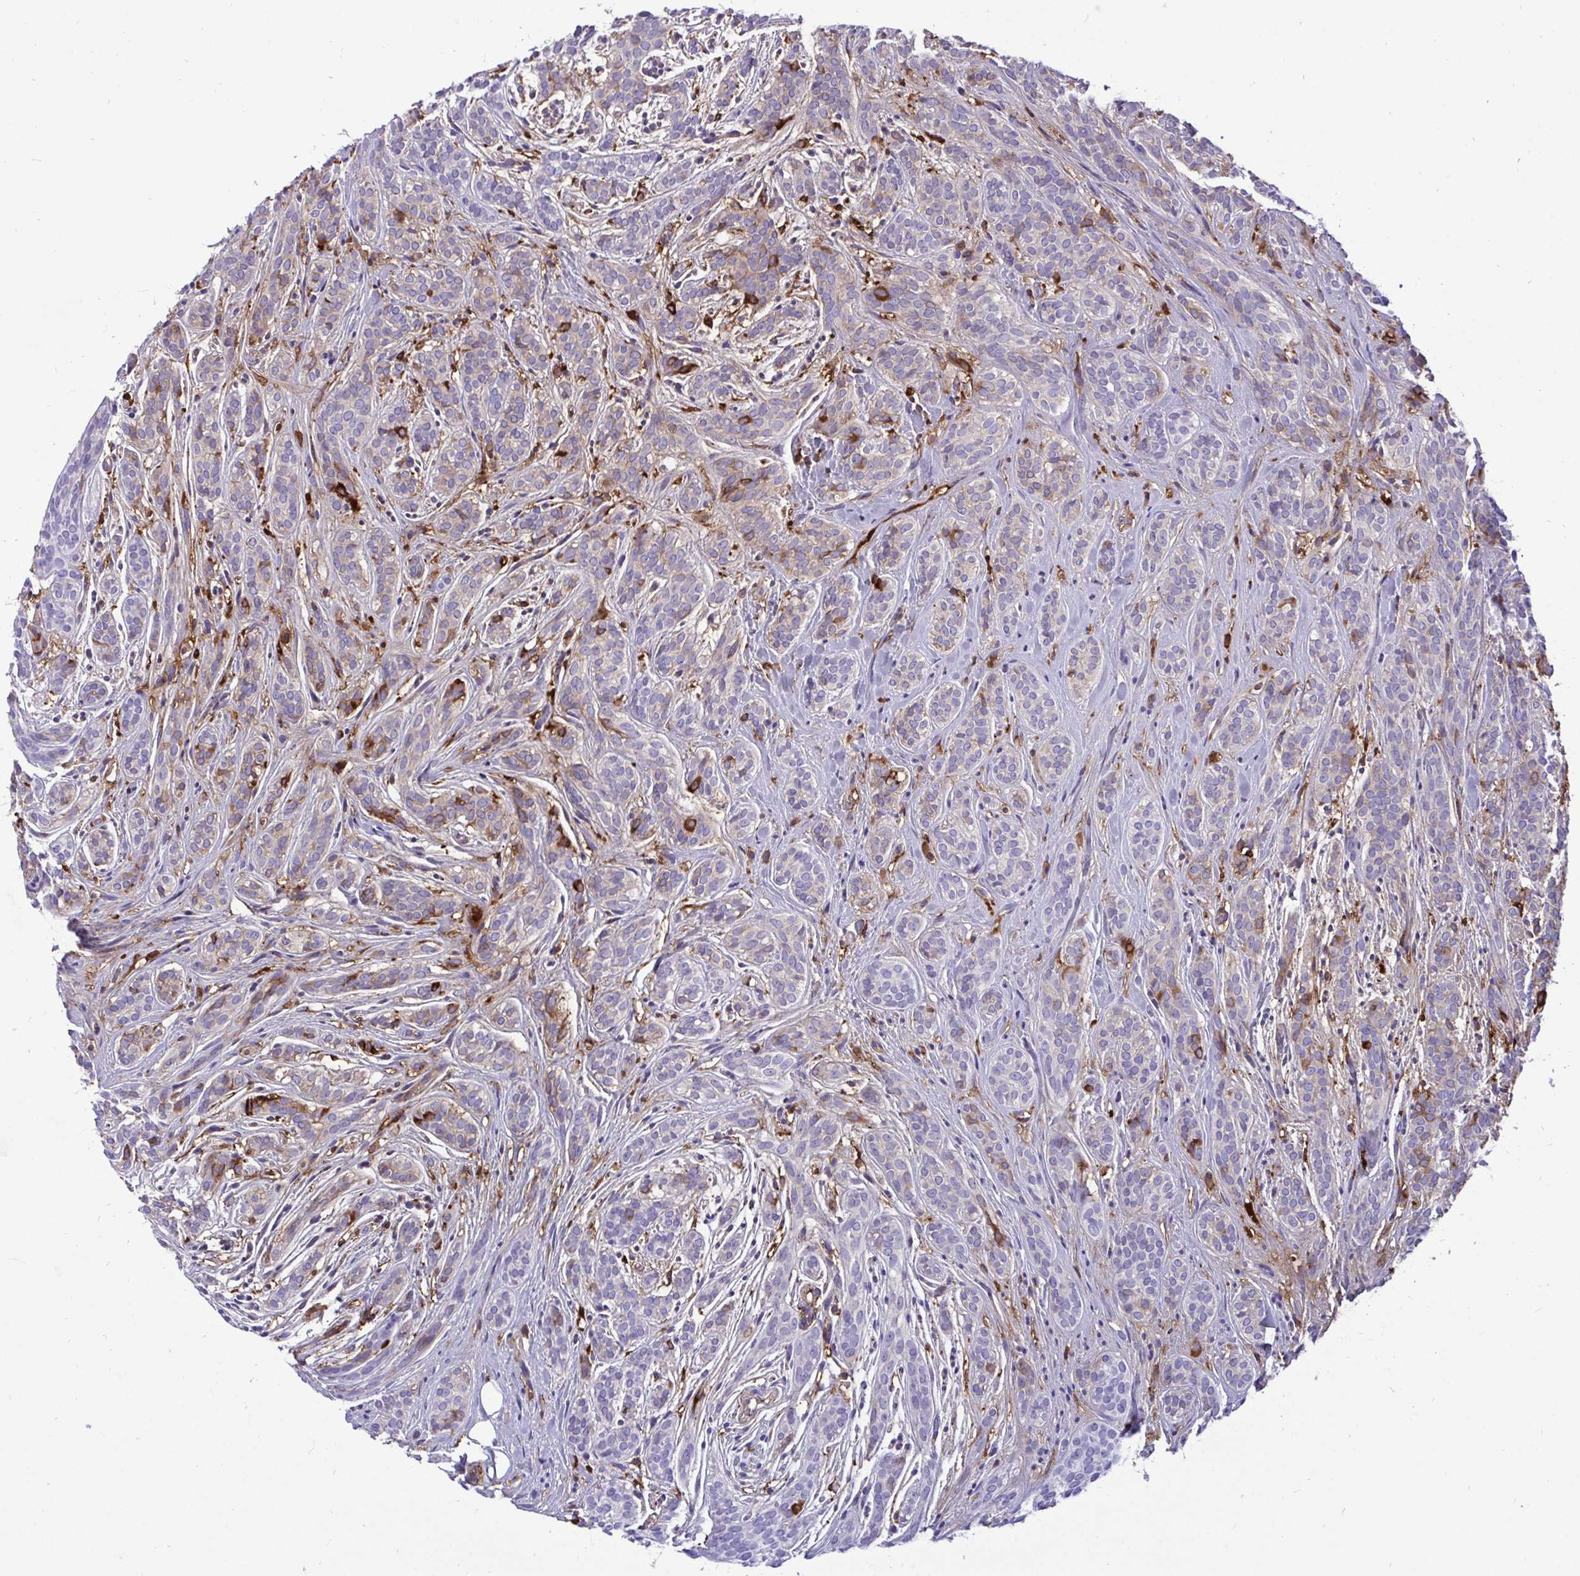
{"staining": {"intensity": "moderate", "quantity": "<25%", "location": "cytoplasmic/membranous"}, "tissue": "head and neck cancer", "cell_type": "Tumor cells", "image_type": "cancer", "snomed": [{"axis": "morphology", "description": "Adenocarcinoma, NOS"}, {"axis": "topography", "description": "Head-Neck"}], "caption": "A high-resolution image shows IHC staining of head and neck cancer (adenocarcinoma), which reveals moderate cytoplasmic/membranous expression in approximately <25% of tumor cells. (IHC, brightfield microscopy, high magnification).", "gene": "F2", "patient": {"sex": "female", "age": 57}}